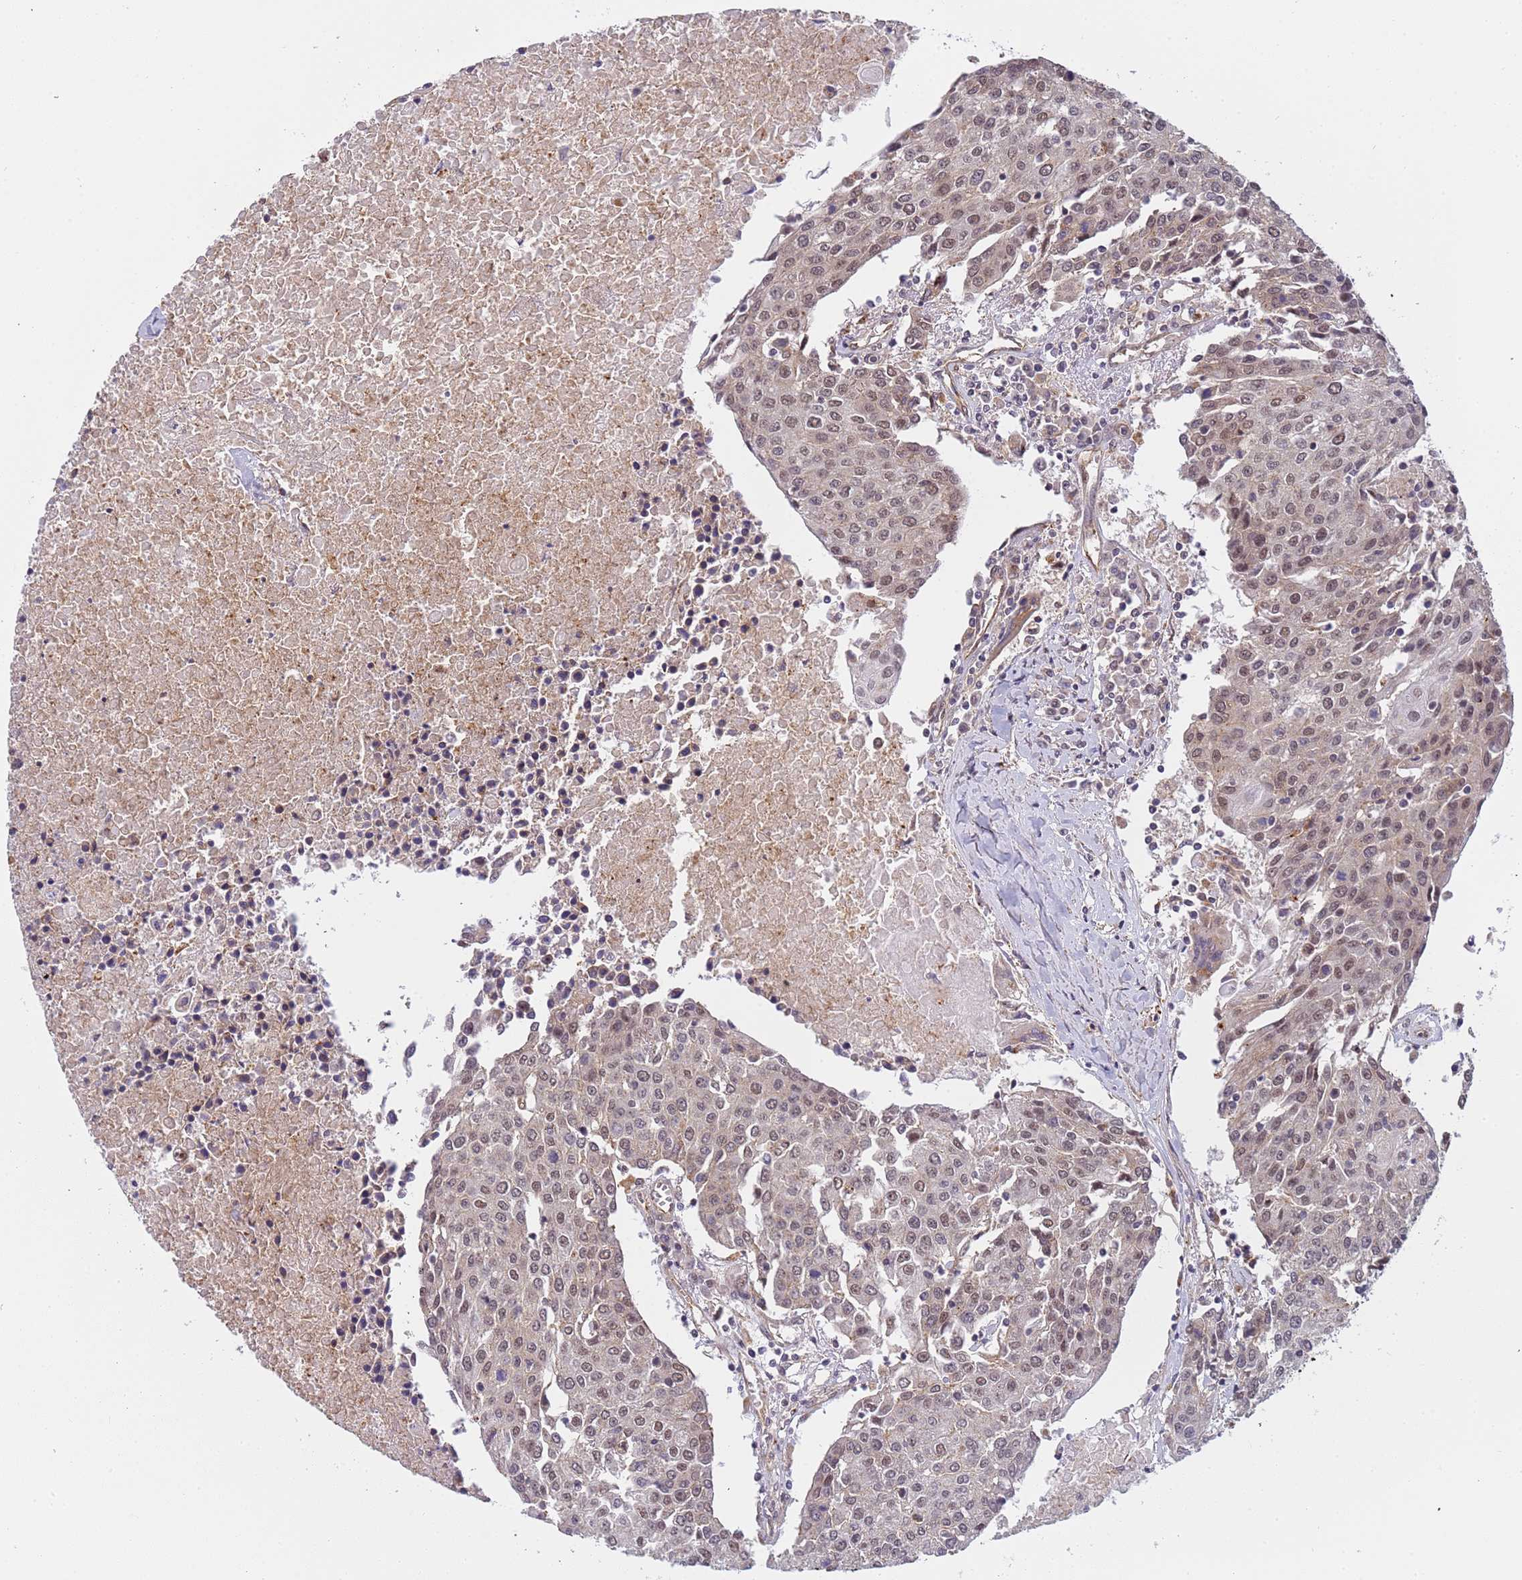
{"staining": {"intensity": "weak", "quantity": ">75%", "location": "nuclear"}, "tissue": "urothelial cancer", "cell_type": "Tumor cells", "image_type": "cancer", "snomed": [{"axis": "morphology", "description": "Urothelial carcinoma, High grade"}, {"axis": "topography", "description": "Urinary bladder"}], "caption": "Weak nuclear positivity is present in approximately >75% of tumor cells in urothelial cancer. (Stains: DAB (3,3'-diaminobenzidine) in brown, nuclei in blue, Microscopy: brightfield microscopy at high magnification).", "gene": "EMC2", "patient": {"sex": "female", "age": 85}}